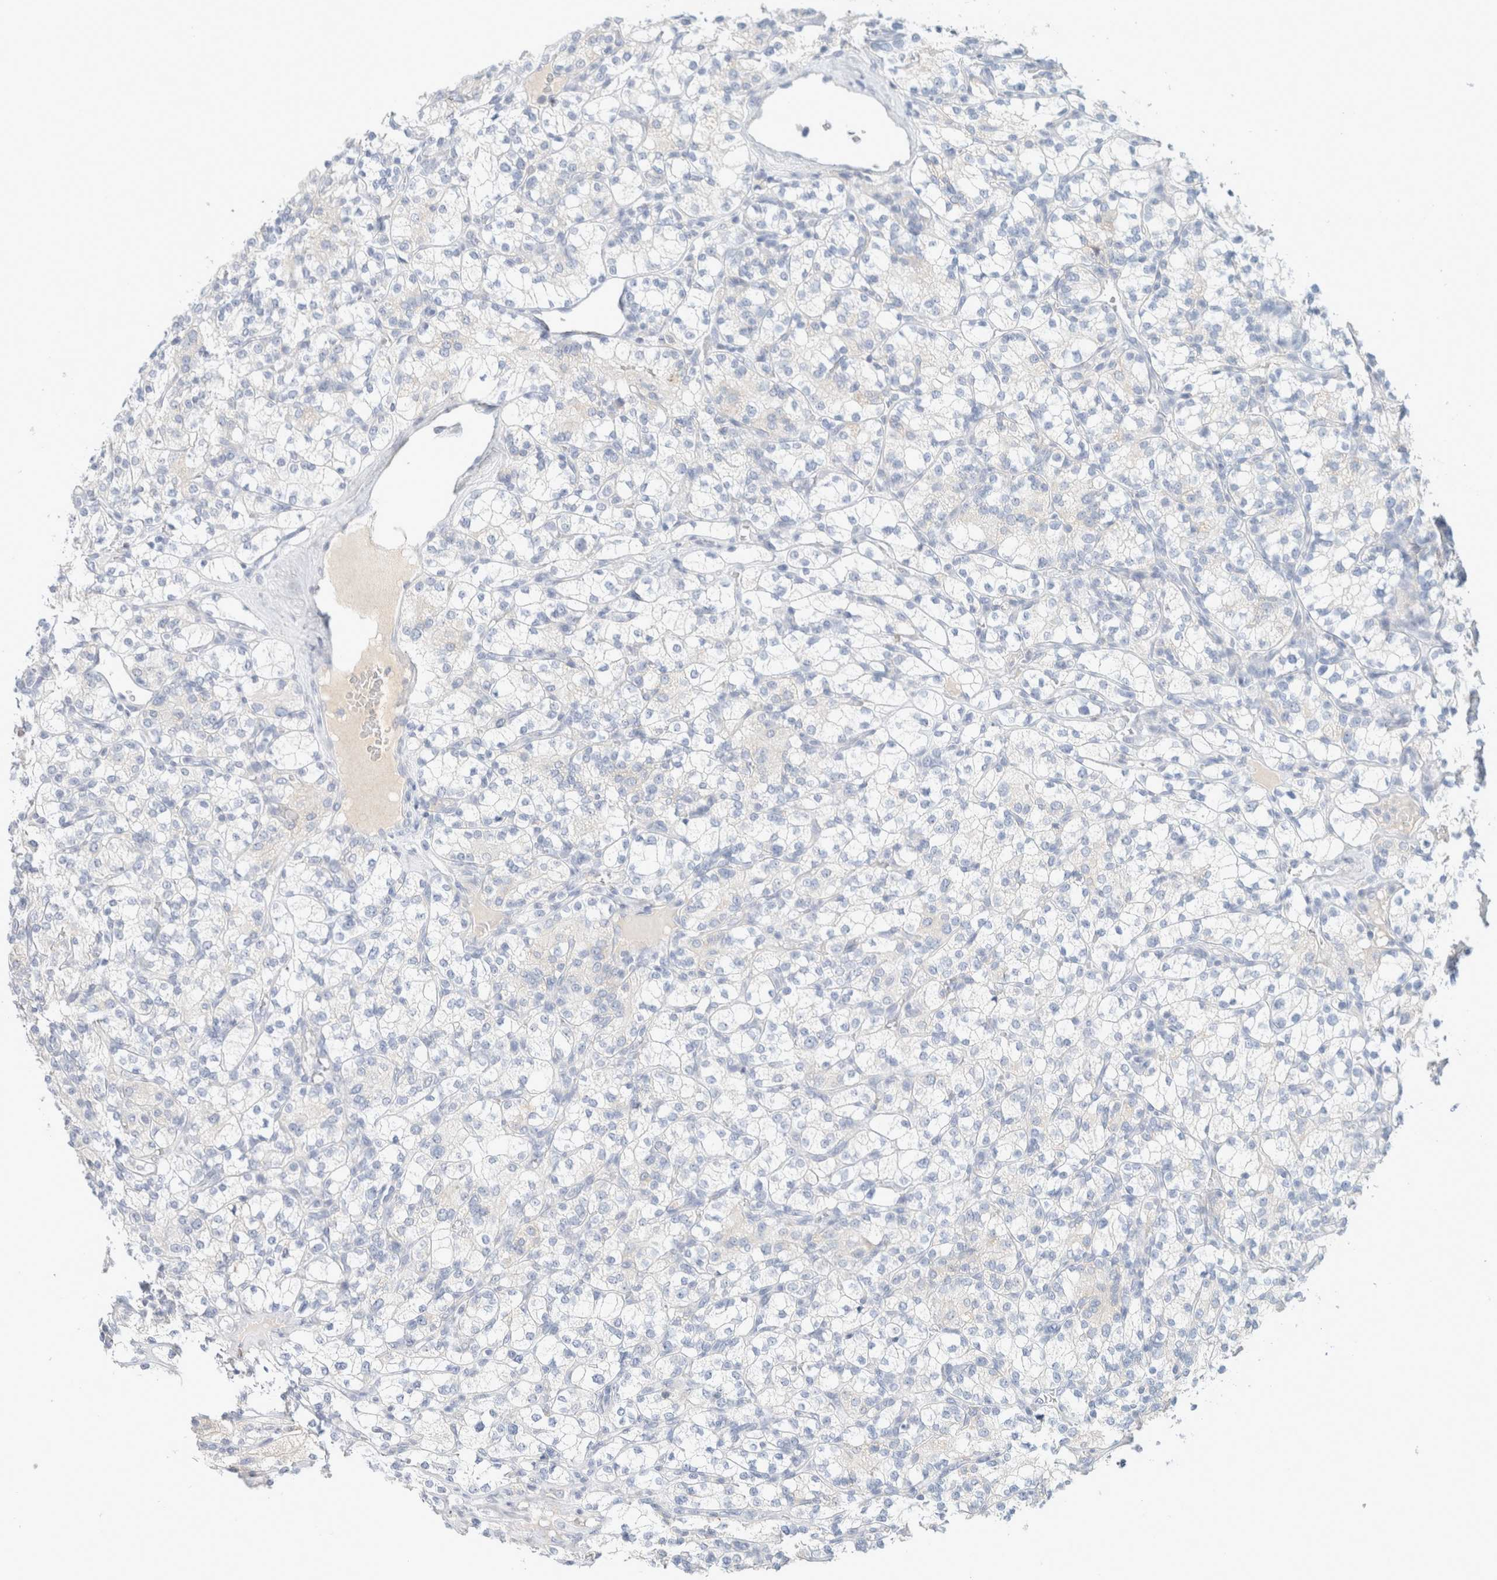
{"staining": {"intensity": "negative", "quantity": "none", "location": "none"}, "tissue": "renal cancer", "cell_type": "Tumor cells", "image_type": "cancer", "snomed": [{"axis": "morphology", "description": "Adenocarcinoma, NOS"}, {"axis": "topography", "description": "Kidney"}], "caption": "Tumor cells are negative for brown protein staining in renal adenocarcinoma.", "gene": "HEXD", "patient": {"sex": "male", "age": 77}}